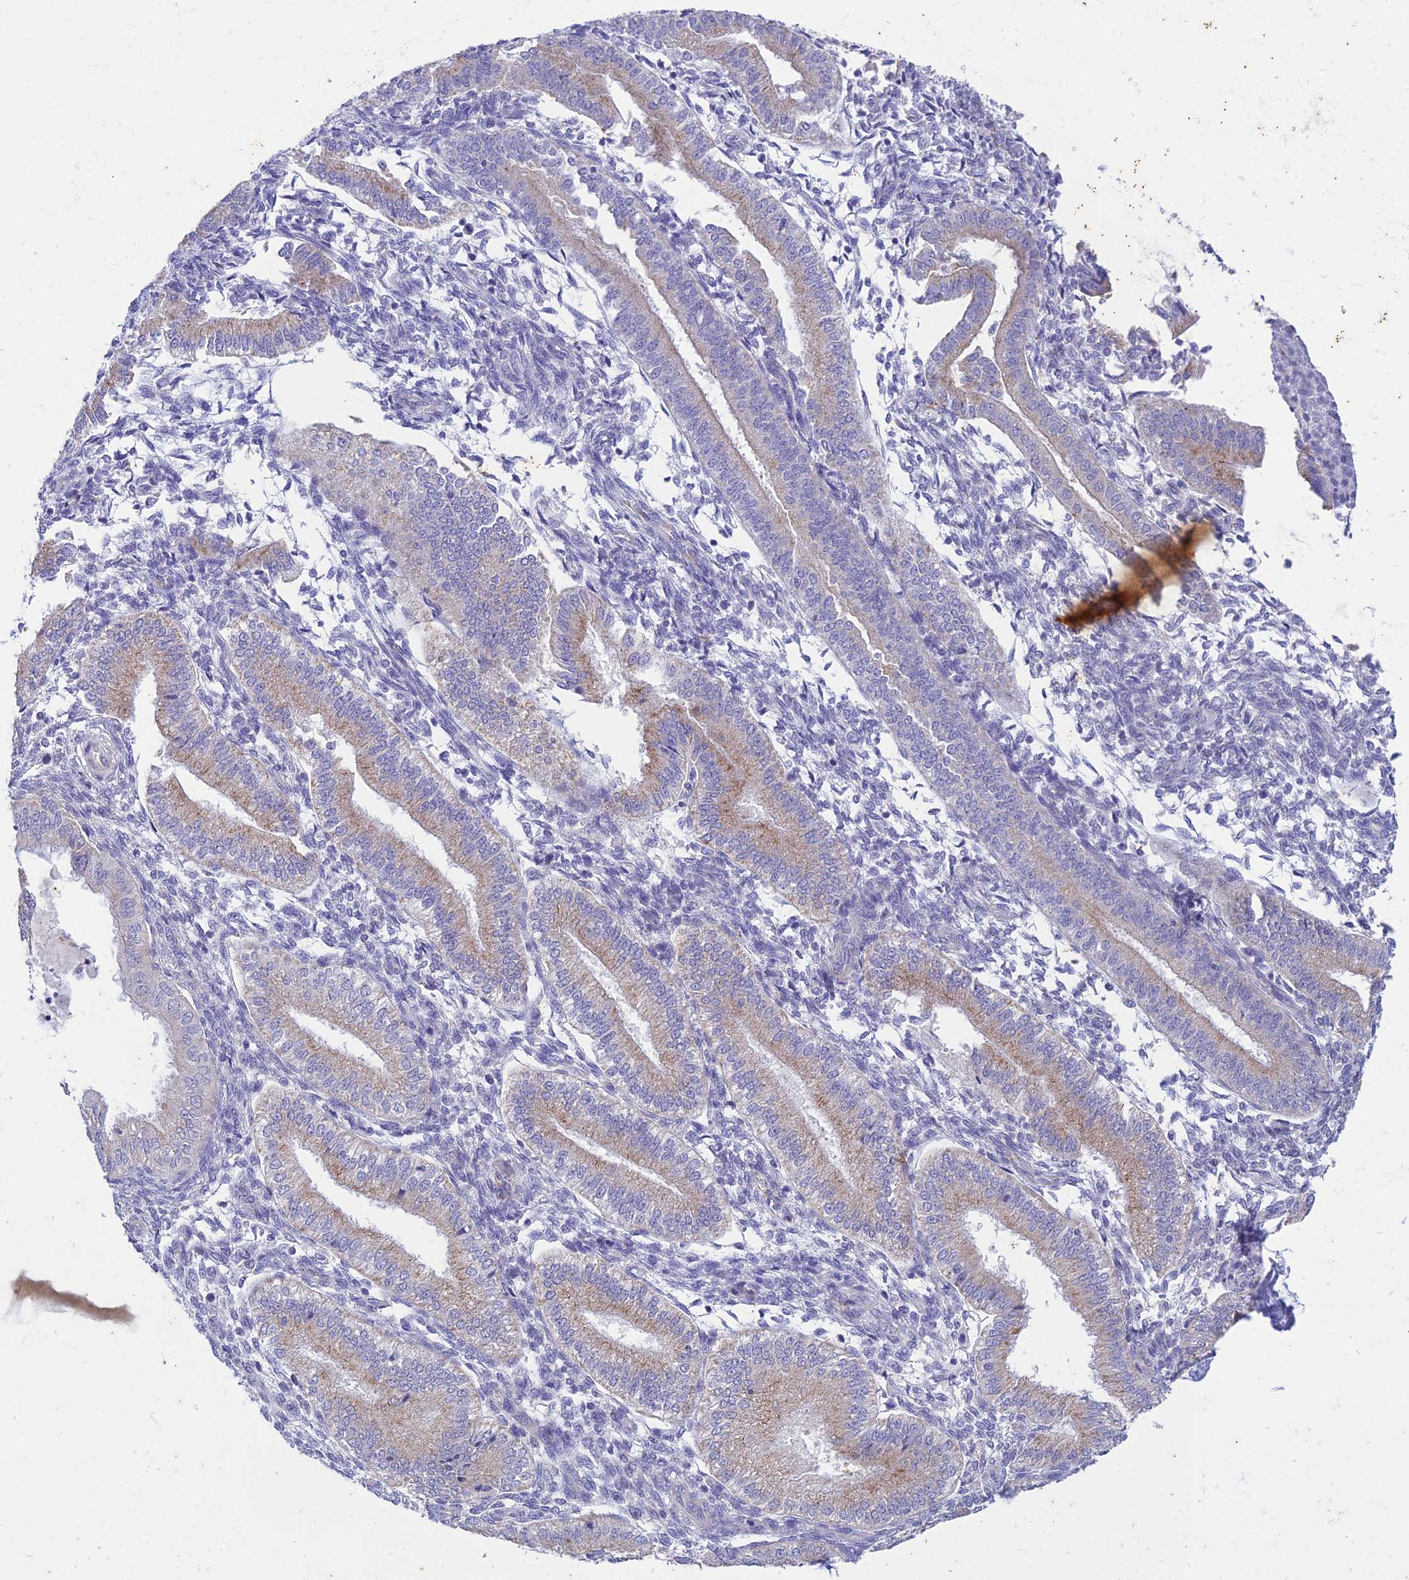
{"staining": {"intensity": "negative", "quantity": "none", "location": "none"}, "tissue": "endometrium", "cell_type": "Cells in endometrial stroma", "image_type": "normal", "snomed": [{"axis": "morphology", "description": "Normal tissue, NOS"}, {"axis": "topography", "description": "Endometrium"}], "caption": "Protein analysis of benign endometrium exhibits no significant expression in cells in endometrial stroma.", "gene": "PTCD2", "patient": {"sex": "female", "age": 39}}